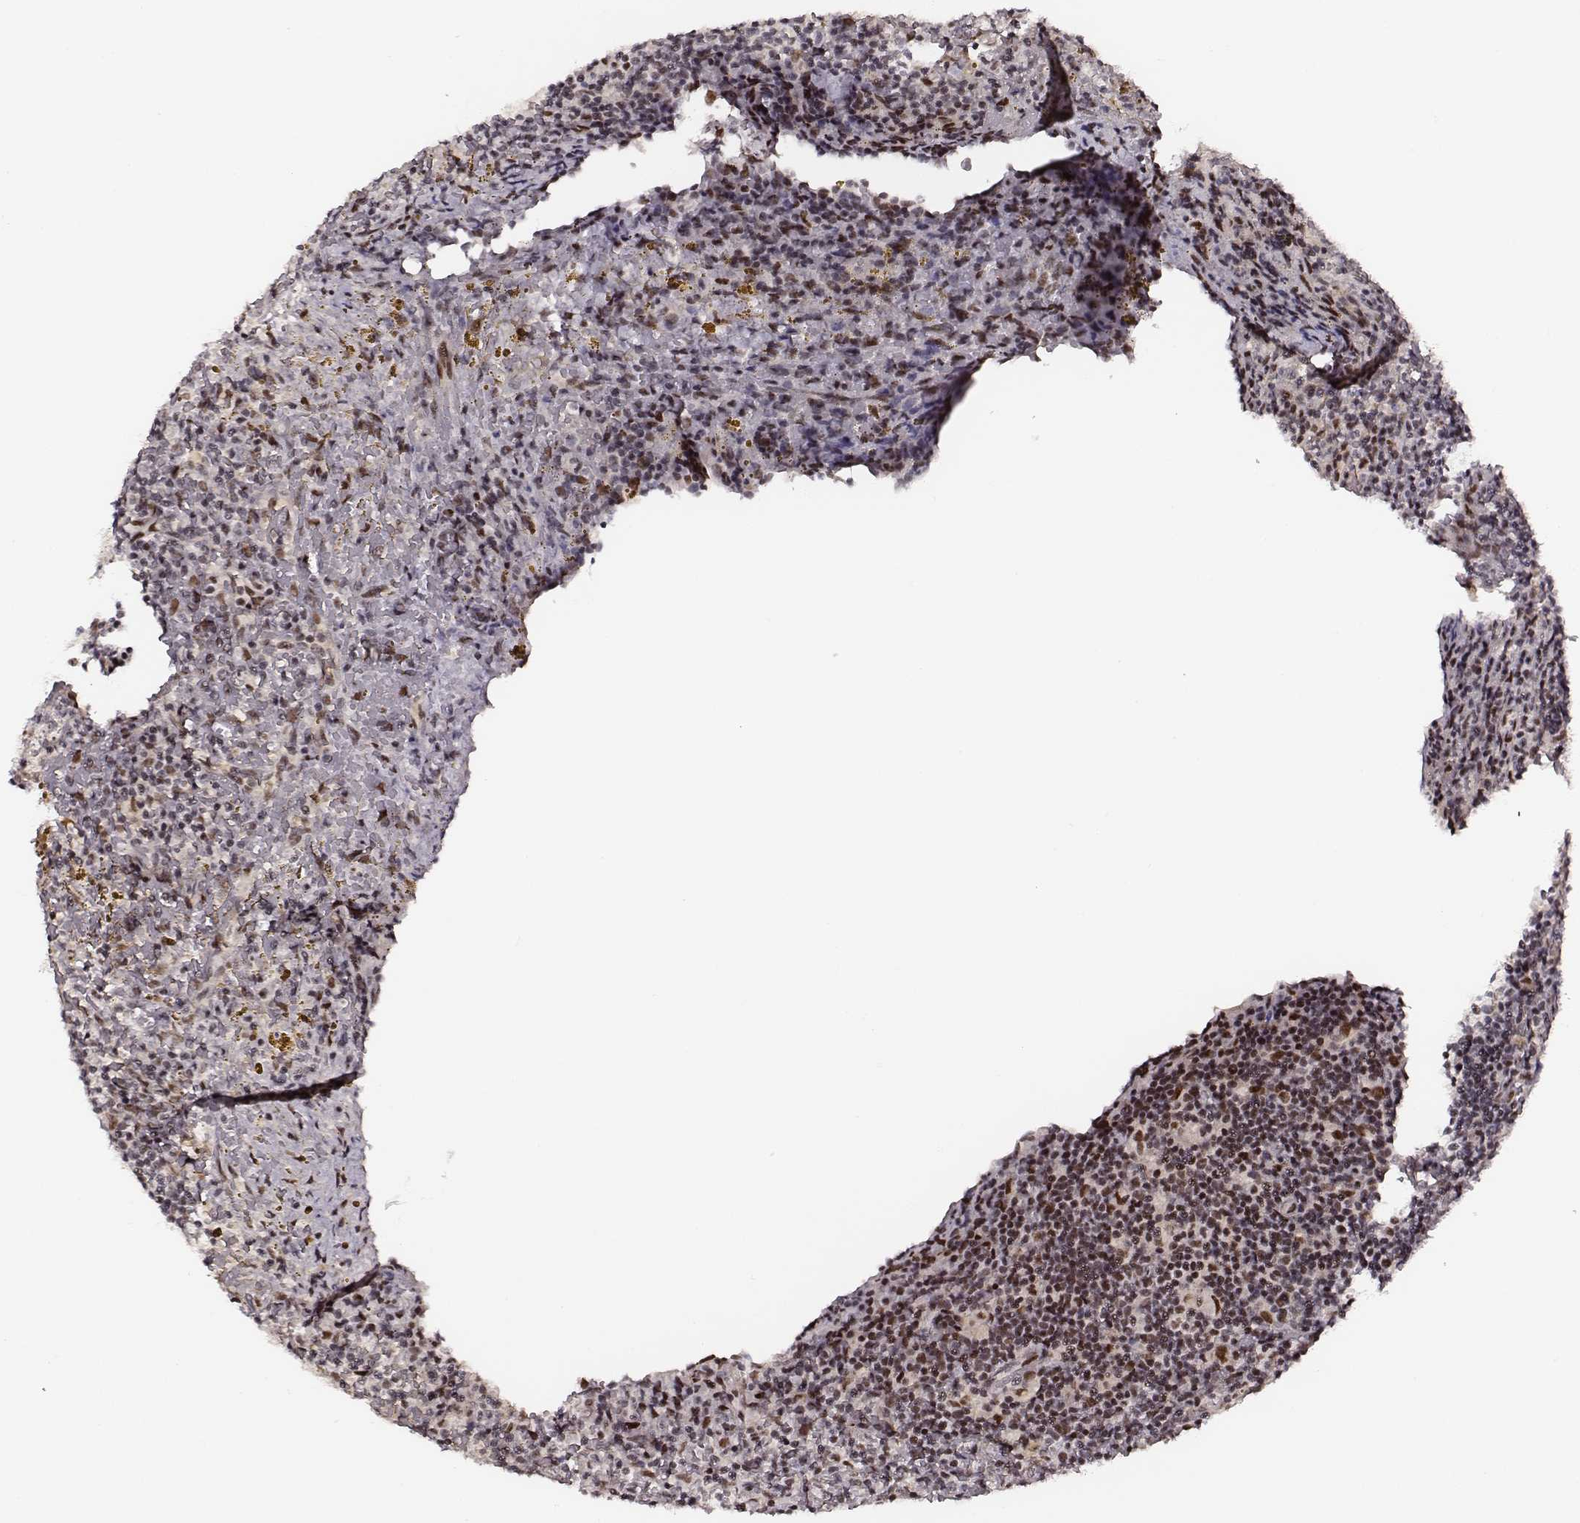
{"staining": {"intensity": "moderate", "quantity": "25%-75%", "location": "nuclear"}, "tissue": "lymphoma", "cell_type": "Tumor cells", "image_type": "cancer", "snomed": [{"axis": "morphology", "description": "Malignant lymphoma, non-Hodgkin's type, Low grade"}, {"axis": "topography", "description": "Spleen"}], "caption": "There is medium levels of moderate nuclear staining in tumor cells of malignant lymphoma, non-Hodgkin's type (low-grade), as demonstrated by immunohistochemical staining (brown color).", "gene": "PPARA", "patient": {"sex": "female", "age": 70}}